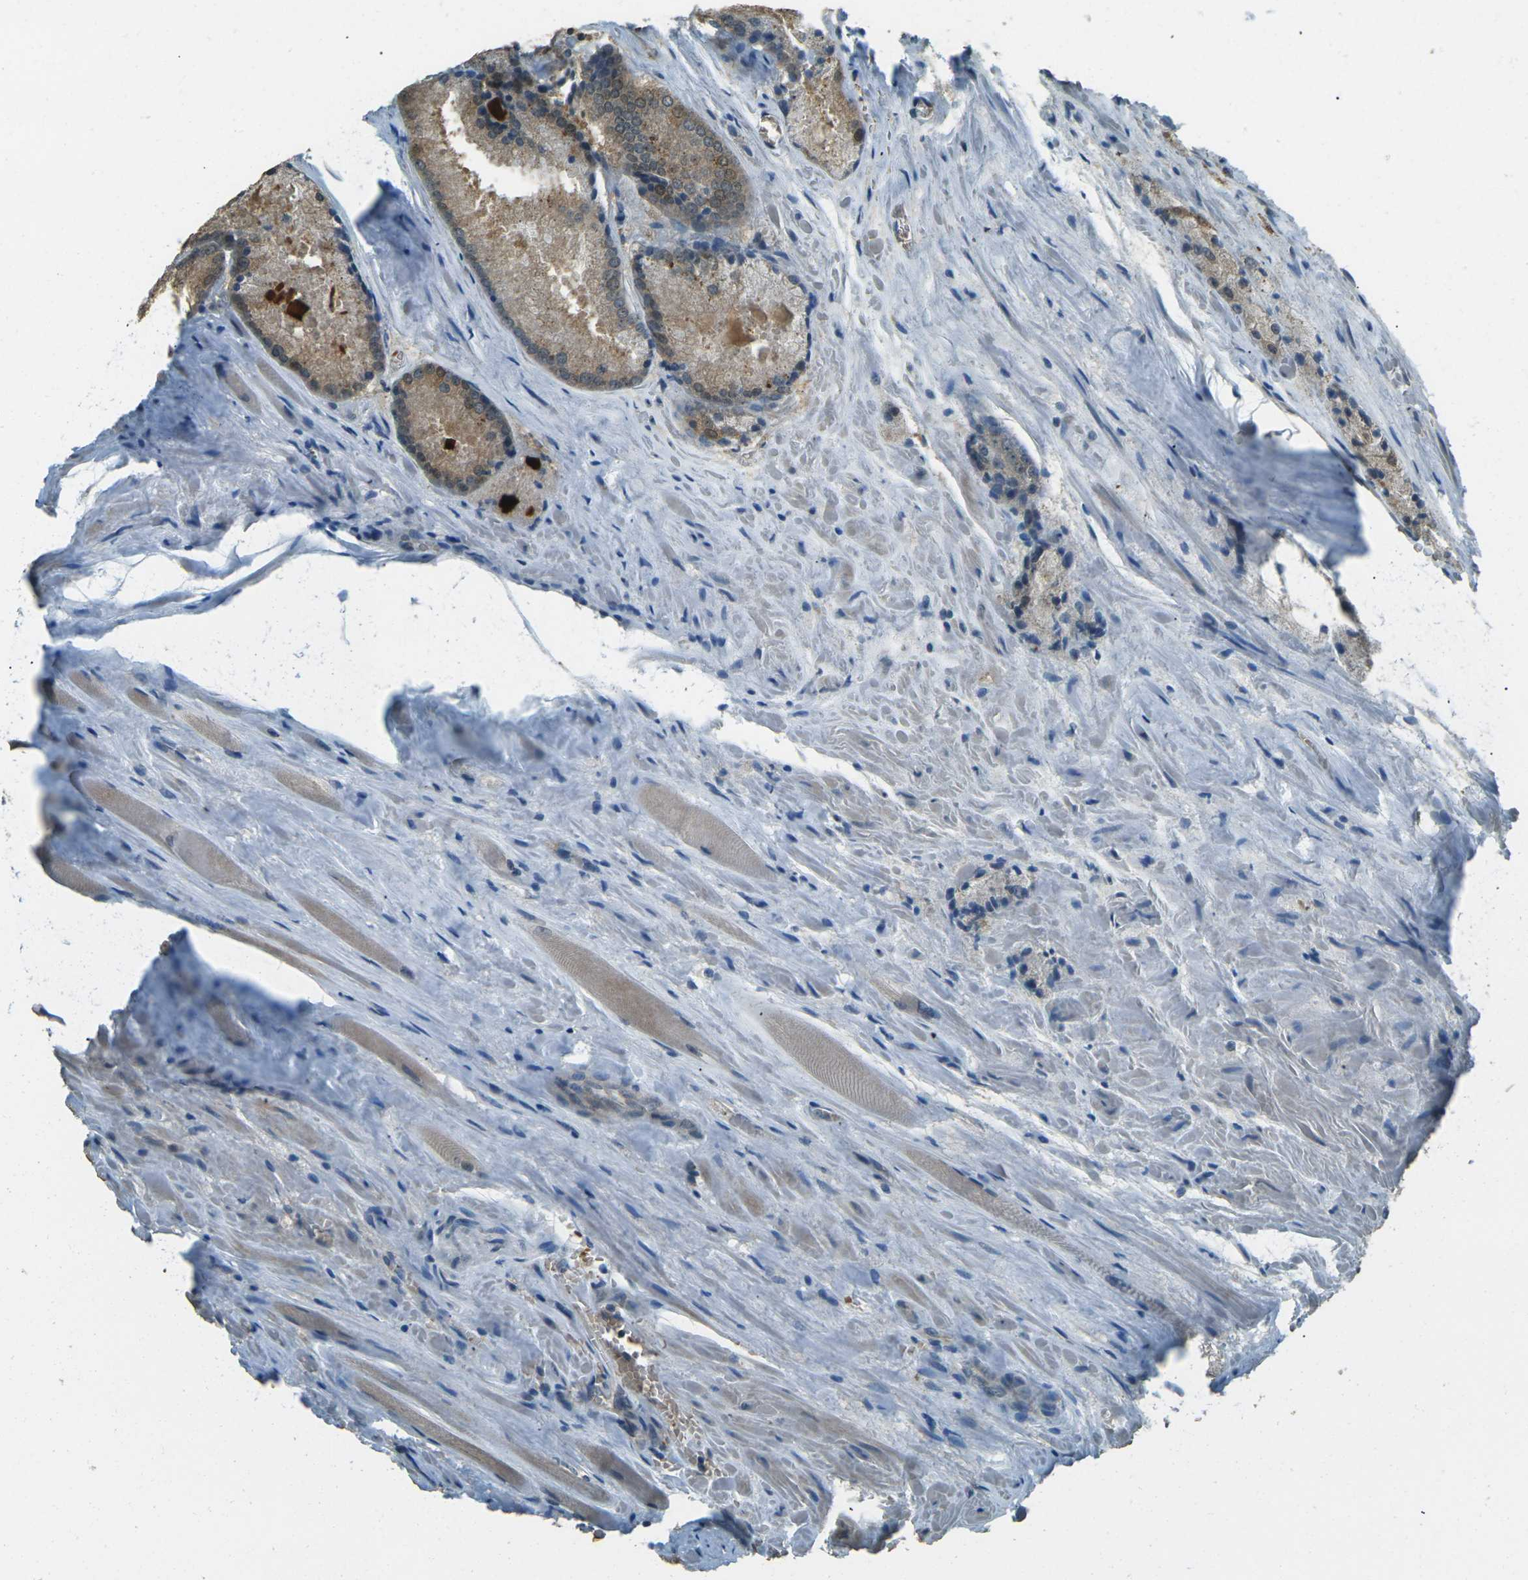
{"staining": {"intensity": "weak", "quantity": ">75%", "location": "cytoplasmic/membranous"}, "tissue": "prostate cancer", "cell_type": "Tumor cells", "image_type": "cancer", "snomed": [{"axis": "morphology", "description": "Adenocarcinoma, Low grade"}, {"axis": "topography", "description": "Prostate"}], "caption": "The image displays immunohistochemical staining of prostate adenocarcinoma (low-grade). There is weak cytoplasmic/membranous positivity is identified in about >75% of tumor cells. (DAB IHC with brightfield microscopy, high magnification).", "gene": "TOR1A", "patient": {"sex": "male", "age": 64}}